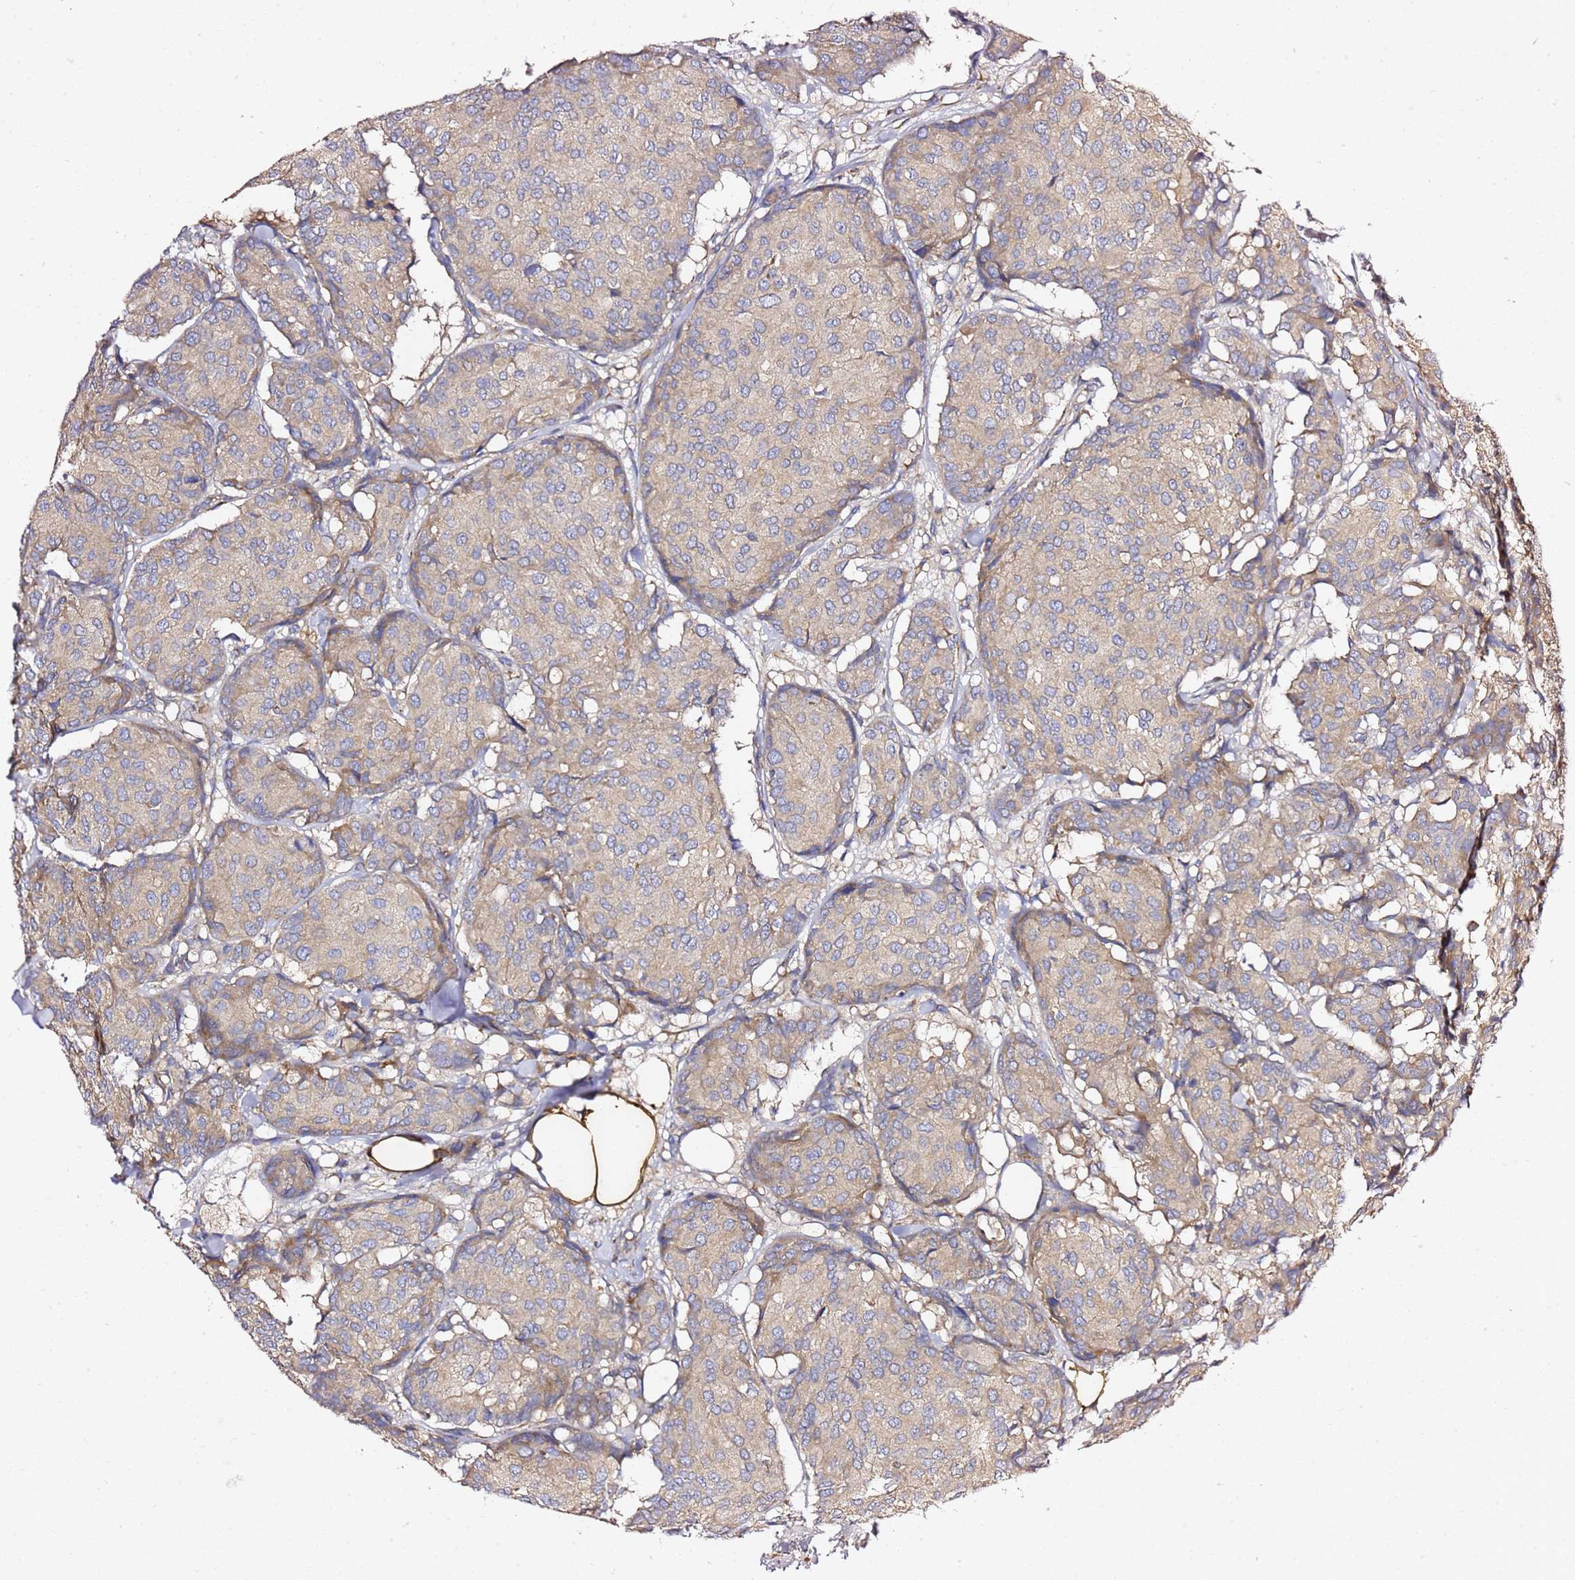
{"staining": {"intensity": "weak", "quantity": "25%-75%", "location": "cytoplasmic/membranous"}, "tissue": "breast cancer", "cell_type": "Tumor cells", "image_type": "cancer", "snomed": [{"axis": "morphology", "description": "Duct carcinoma"}, {"axis": "topography", "description": "Breast"}], "caption": "Infiltrating ductal carcinoma (breast) stained with IHC demonstrates weak cytoplasmic/membranous expression in approximately 25%-75% of tumor cells.", "gene": "C19orf12", "patient": {"sex": "female", "age": 75}}